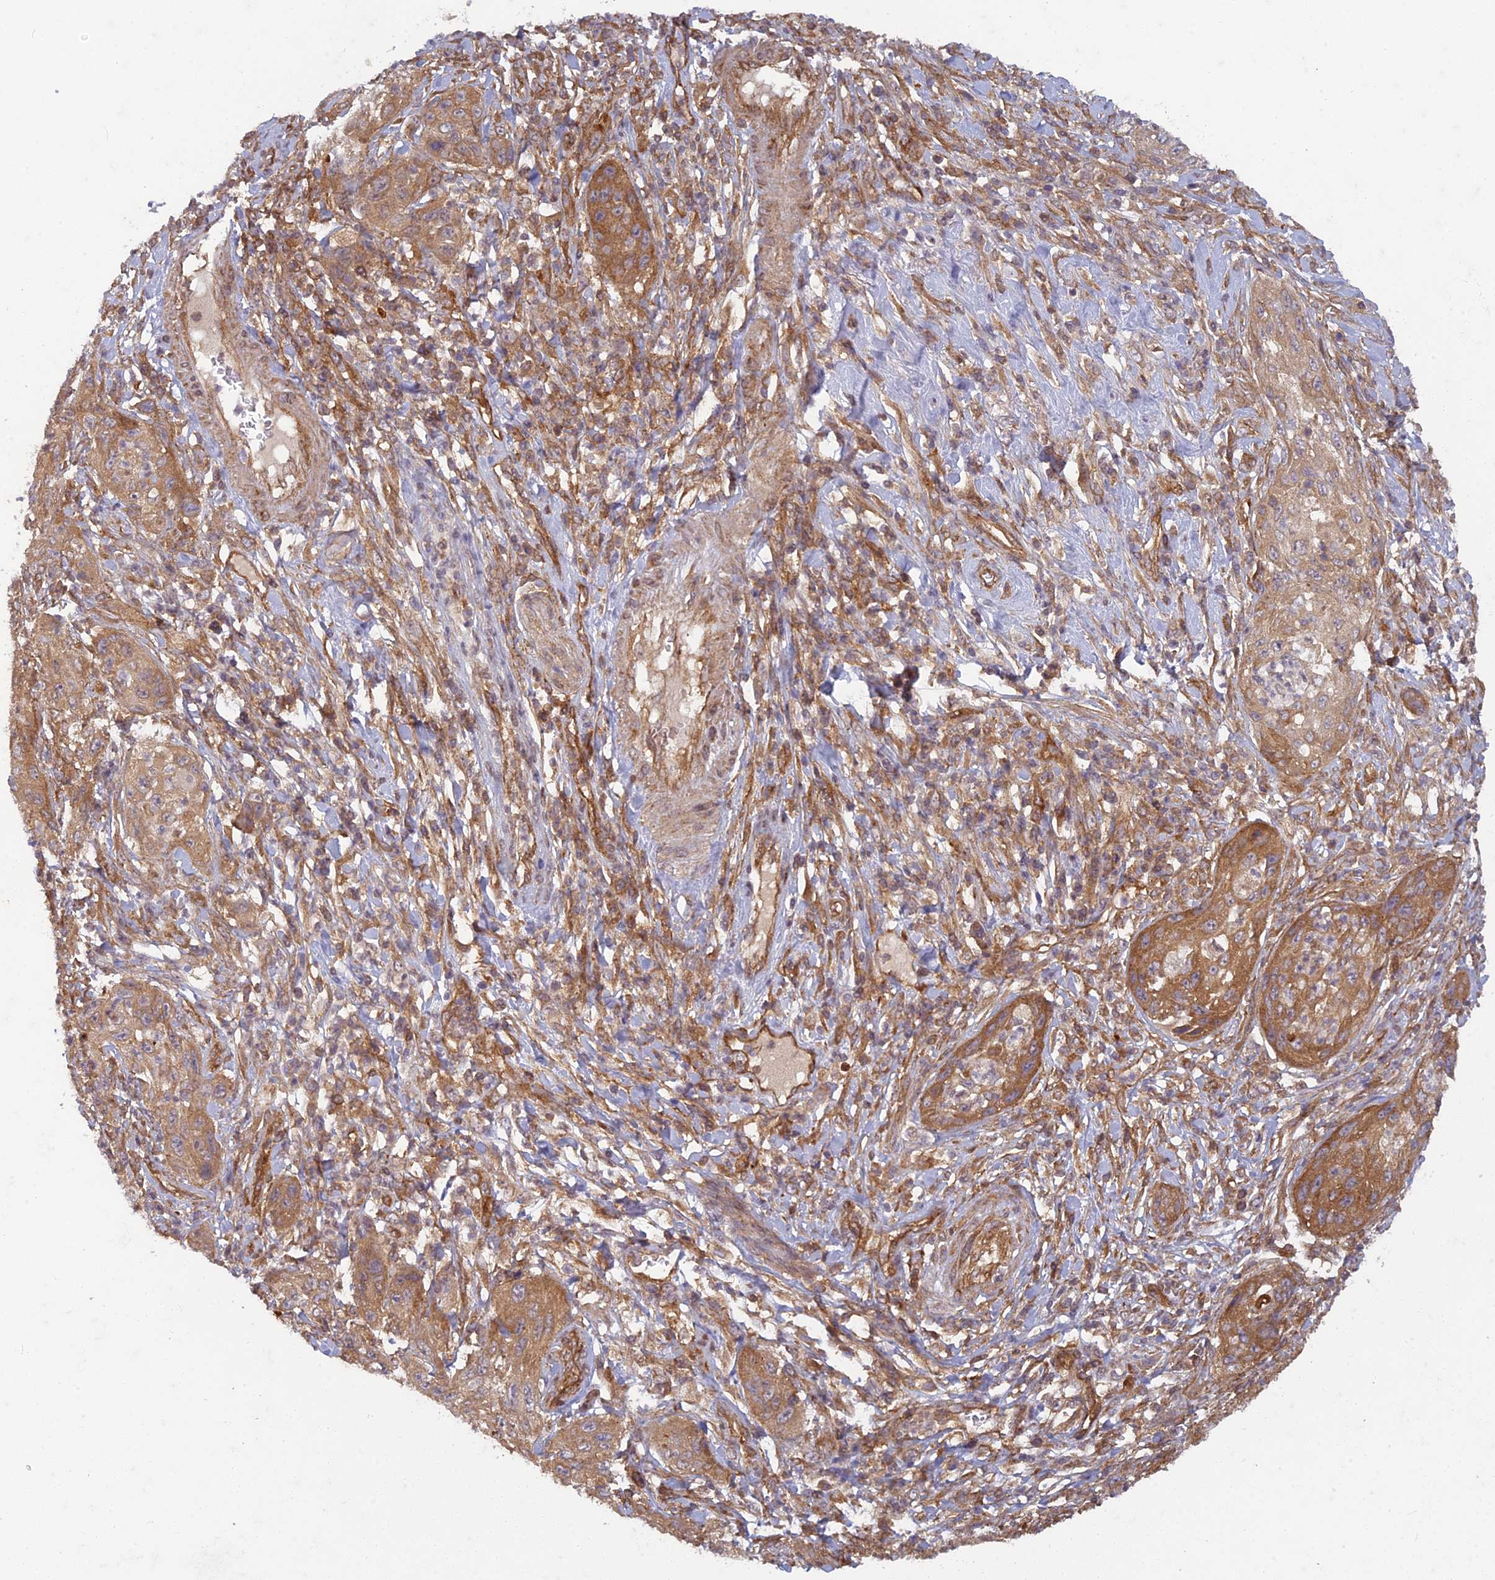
{"staining": {"intensity": "moderate", "quantity": ">75%", "location": "cytoplasmic/membranous"}, "tissue": "cervical cancer", "cell_type": "Tumor cells", "image_type": "cancer", "snomed": [{"axis": "morphology", "description": "Squamous cell carcinoma, NOS"}, {"axis": "topography", "description": "Cervix"}], "caption": "Squamous cell carcinoma (cervical) was stained to show a protein in brown. There is medium levels of moderate cytoplasmic/membranous expression in about >75% of tumor cells.", "gene": "TCF25", "patient": {"sex": "female", "age": 42}}